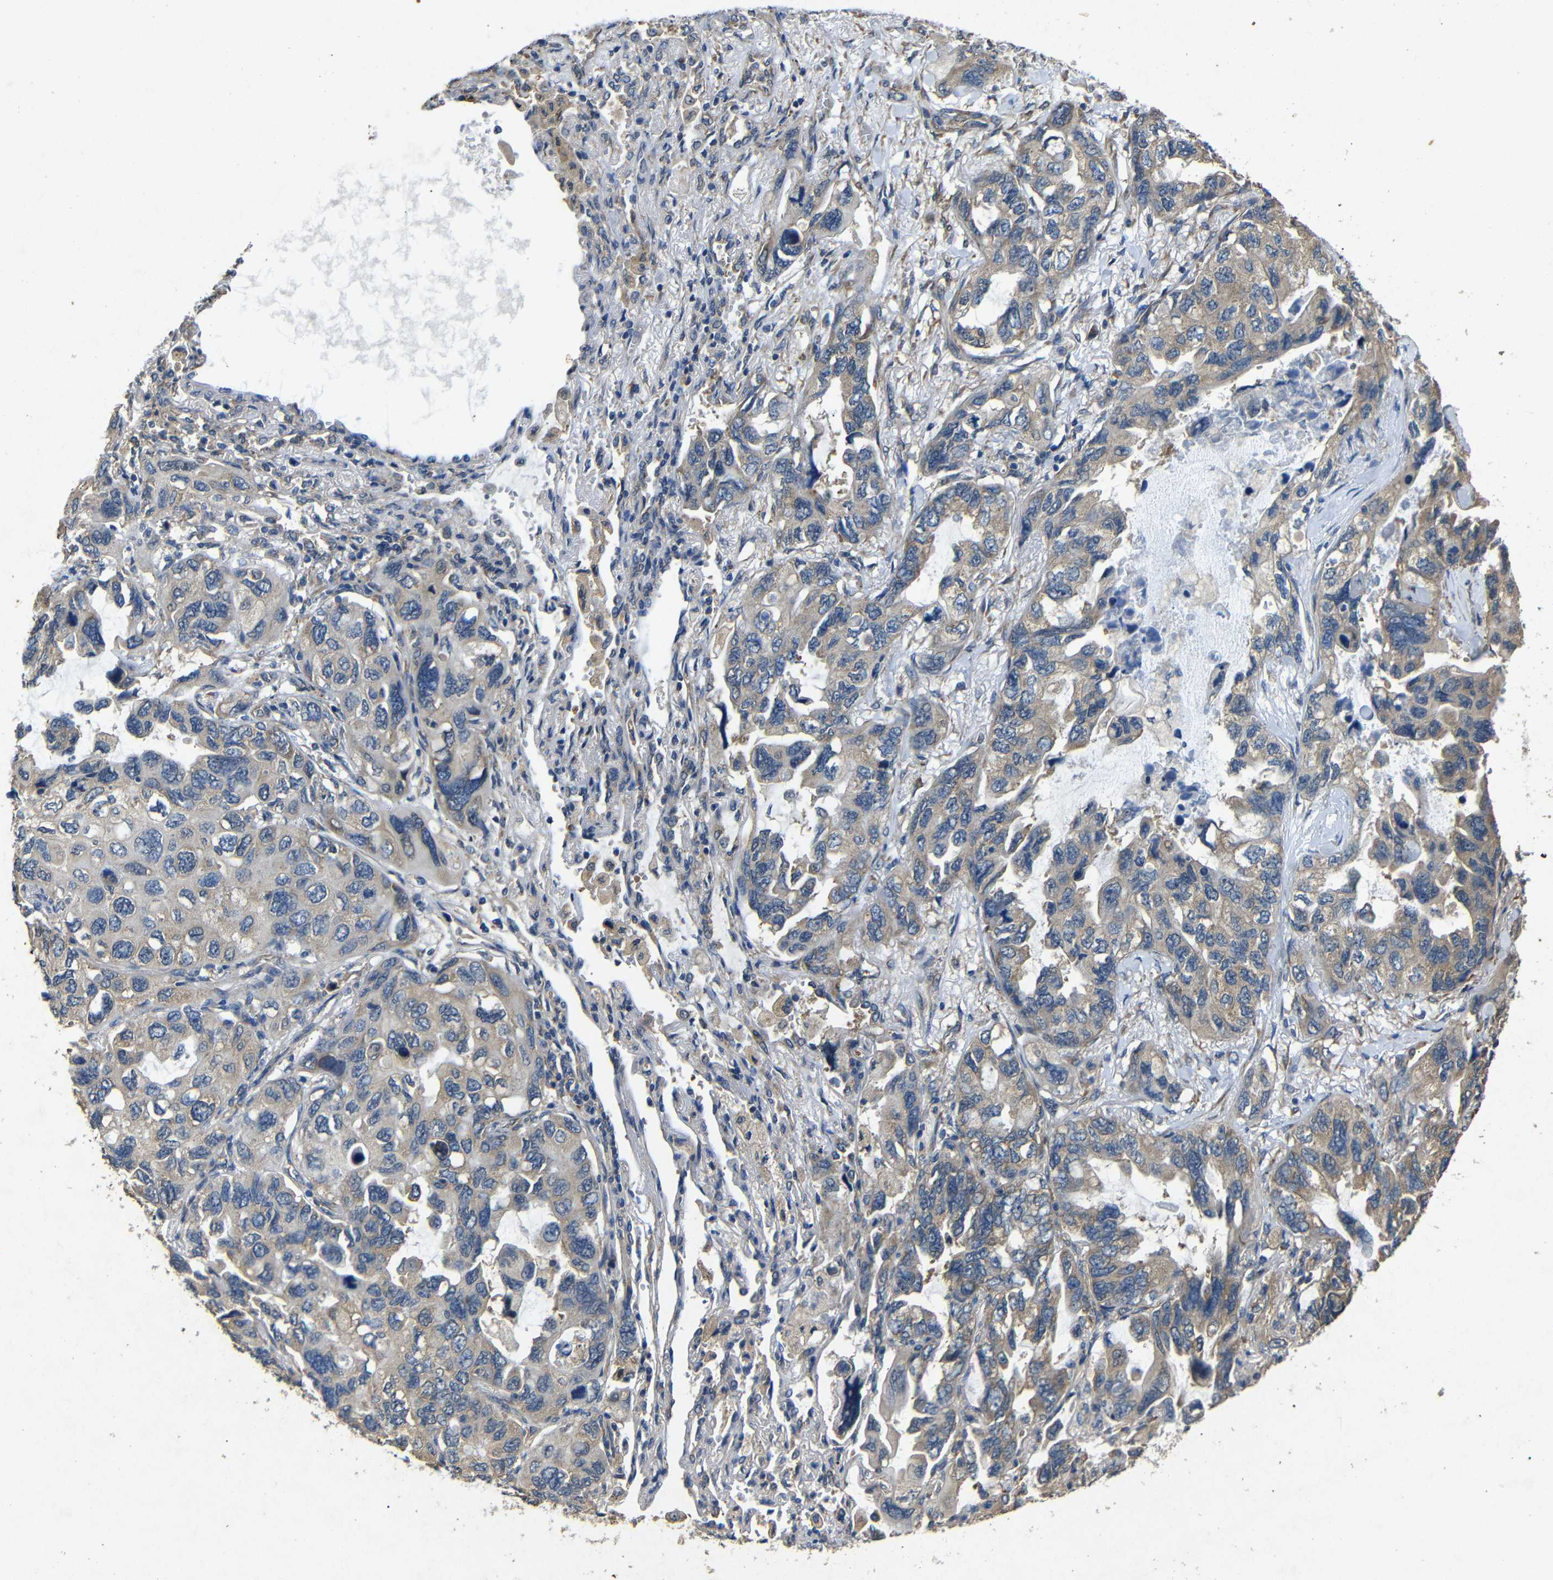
{"staining": {"intensity": "weak", "quantity": ">75%", "location": "cytoplasmic/membranous"}, "tissue": "lung cancer", "cell_type": "Tumor cells", "image_type": "cancer", "snomed": [{"axis": "morphology", "description": "Squamous cell carcinoma, NOS"}, {"axis": "topography", "description": "Lung"}], "caption": "Human squamous cell carcinoma (lung) stained with a brown dye shows weak cytoplasmic/membranous positive positivity in about >75% of tumor cells.", "gene": "BNIP3", "patient": {"sex": "female", "age": 73}}